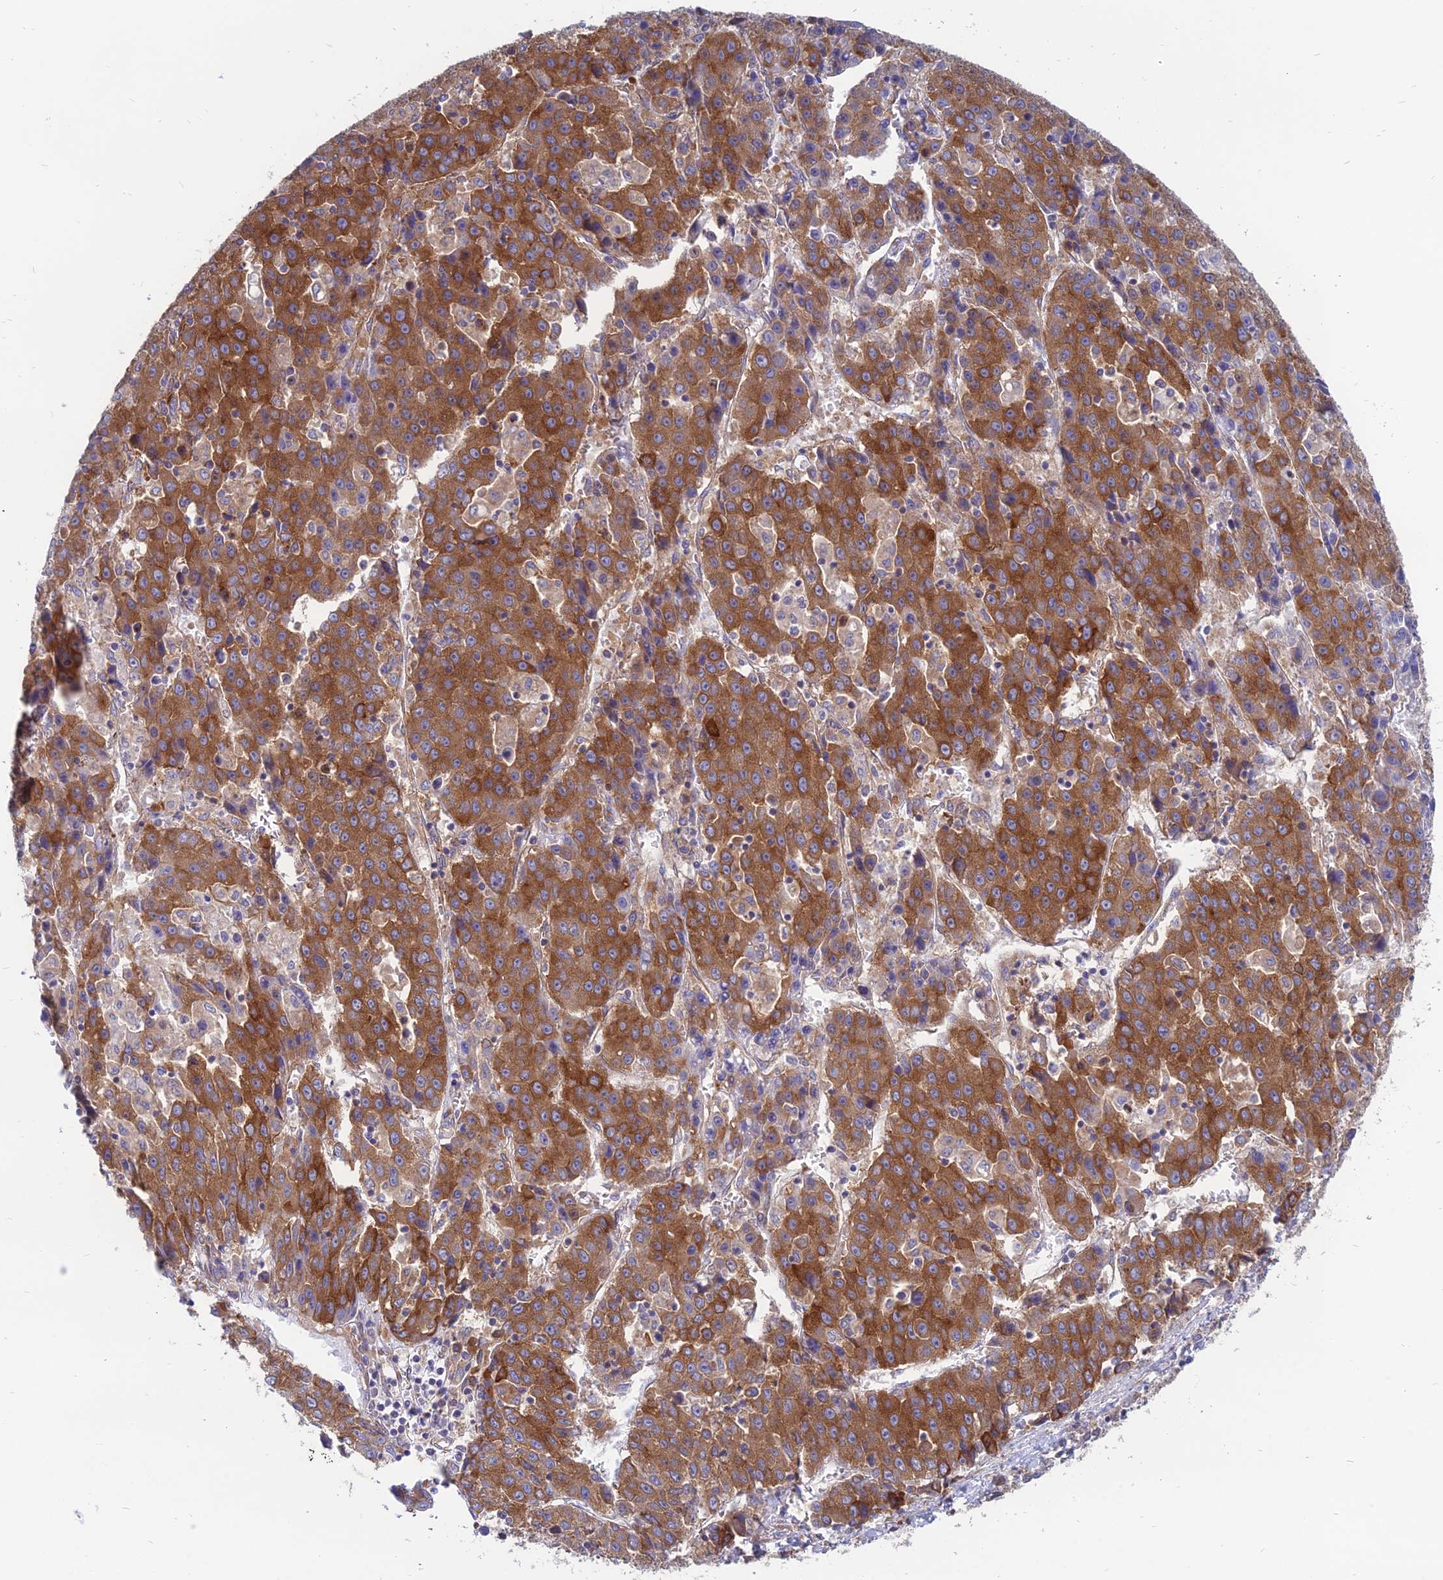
{"staining": {"intensity": "strong", "quantity": ">75%", "location": "cytoplasmic/membranous"}, "tissue": "liver cancer", "cell_type": "Tumor cells", "image_type": "cancer", "snomed": [{"axis": "morphology", "description": "Carcinoma, Hepatocellular, NOS"}, {"axis": "topography", "description": "Liver"}], "caption": "Immunohistochemistry (IHC) staining of liver cancer, which demonstrates high levels of strong cytoplasmic/membranous staining in approximately >75% of tumor cells indicating strong cytoplasmic/membranous protein staining. The staining was performed using DAB (brown) for protein detection and nuclei were counterstained in hematoxylin (blue).", "gene": "TXLNA", "patient": {"sex": "female", "age": 53}}